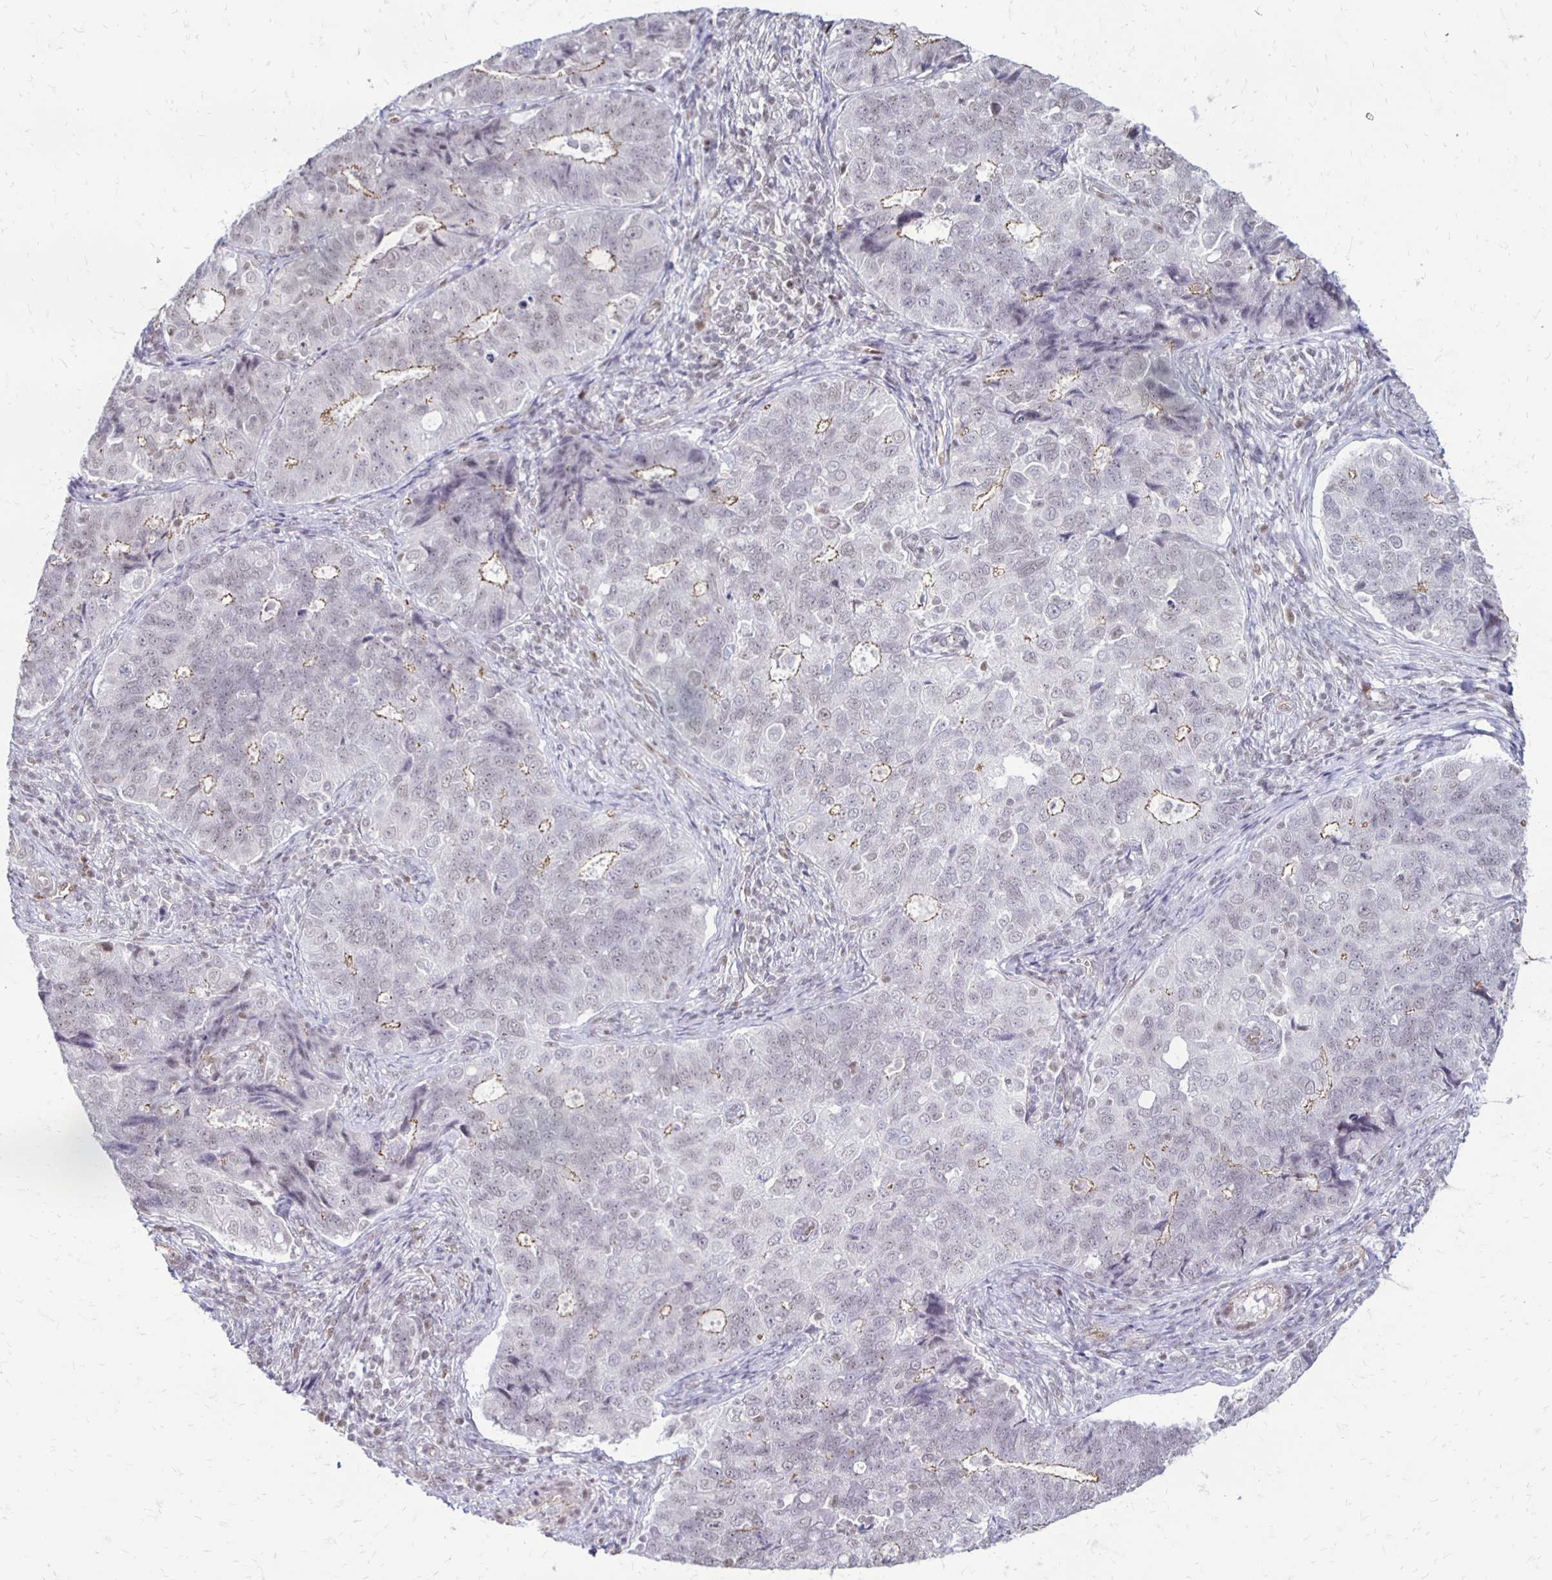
{"staining": {"intensity": "weak", "quantity": "<25%", "location": "cytoplasmic/membranous"}, "tissue": "endometrial cancer", "cell_type": "Tumor cells", "image_type": "cancer", "snomed": [{"axis": "morphology", "description": "Adenocarcinoma, NOS"}, {"axis": "topography", "description": "Endometrium"}], "caption": "DAB immunohistochemical staining of human adenocarcinoma (endometrial) reveals no significant expression in tumor cells.", "gene": "DDB2", "patient": {"sex": "female", "age": 43}}